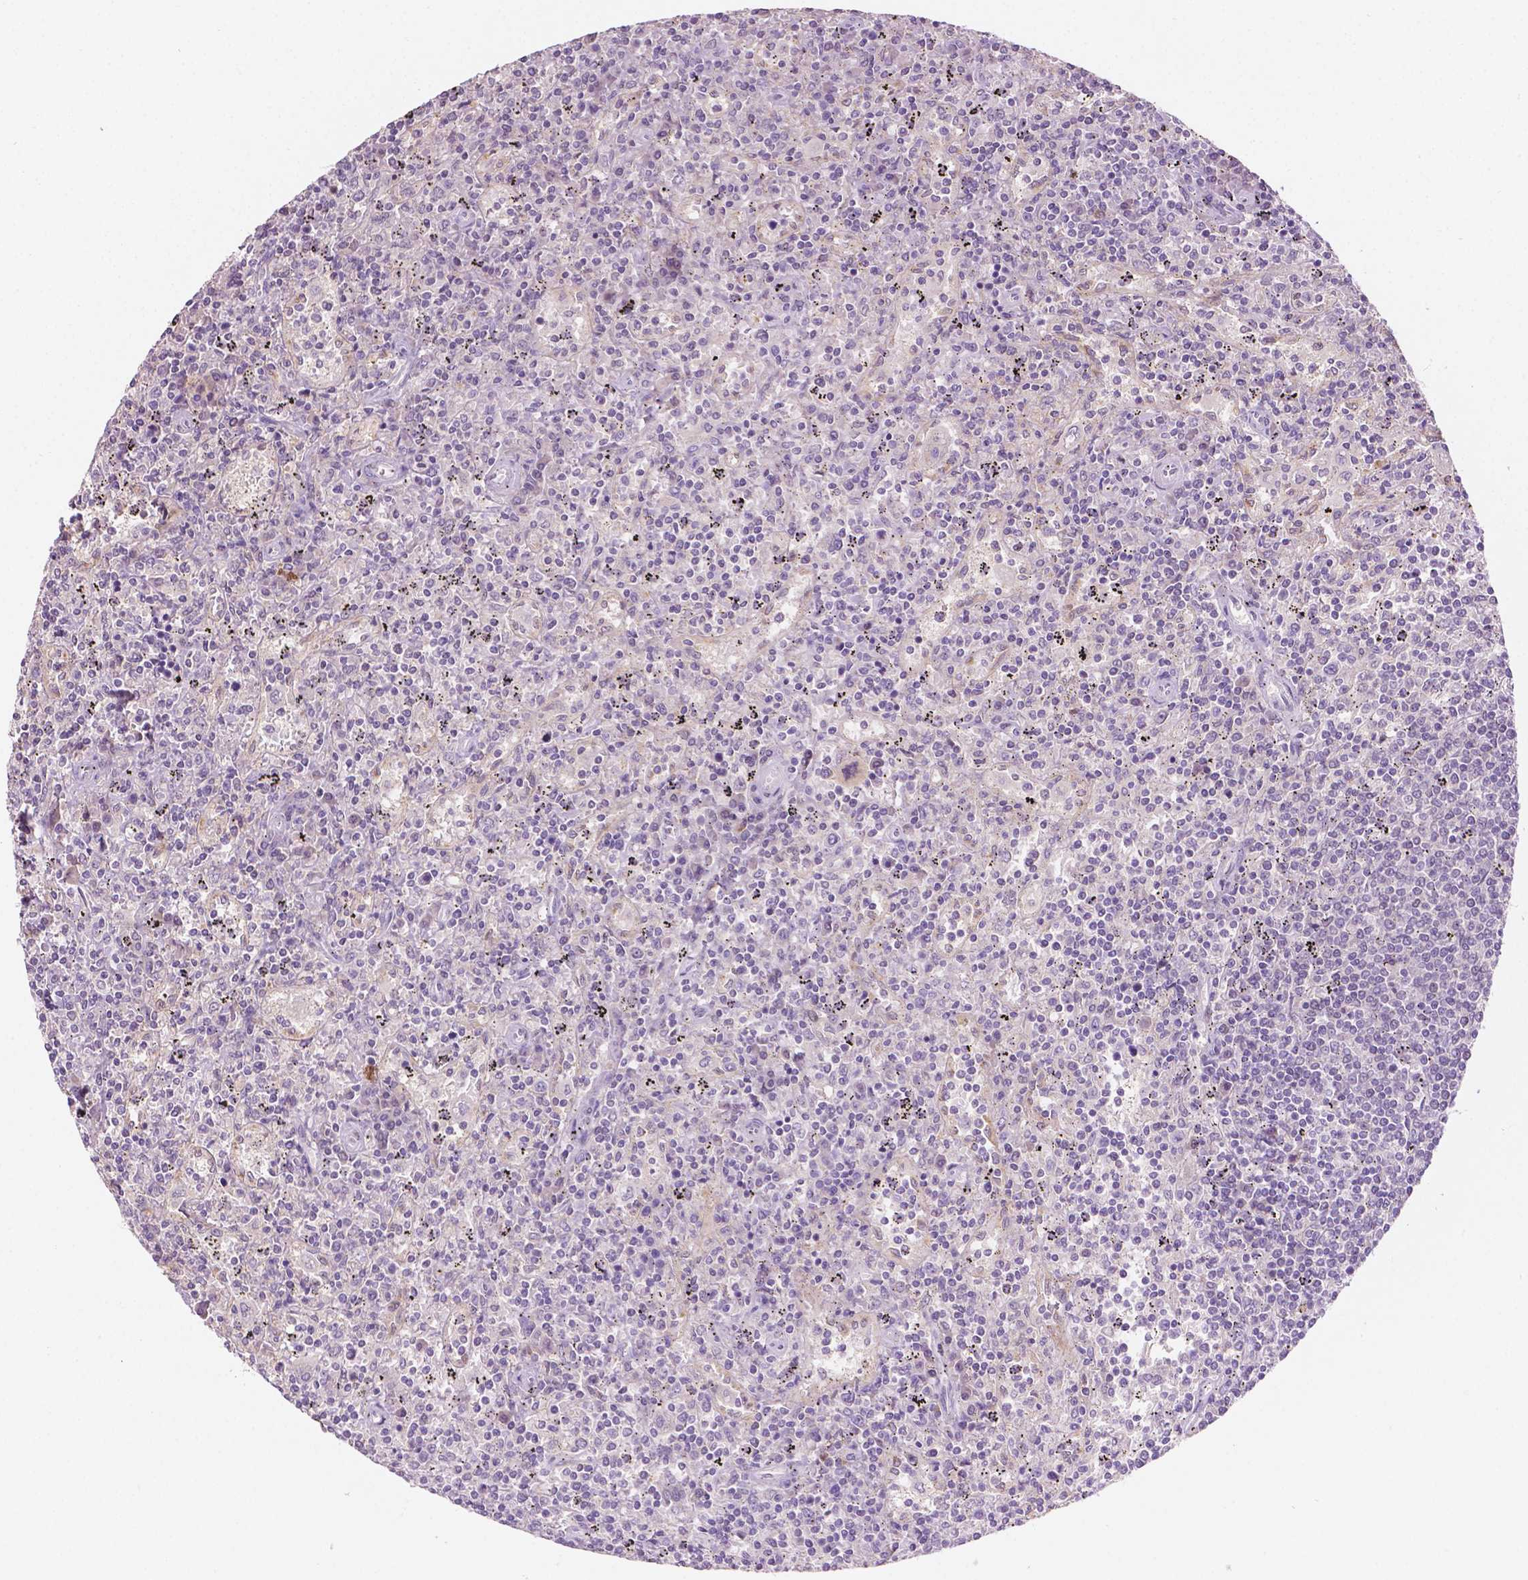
{"staining": {"intensity": "negative", "quantity": "none", "location": "none"}, "tissue": "lymphoma", "cell_type": "Tumor cells", "image_type": "cancer", "snomed": [{"axis": "morphology", "description": "Malignant lymphoma, non-Hodgkin's type, Low grade"}, {"axis": "topography", "description": "Spleen"}], "caption": "Tumor cells are negative for brown protein staining in lymphoma.", "gene": "TM6SF2", "patient": {"sex": "male", "age": 62}}